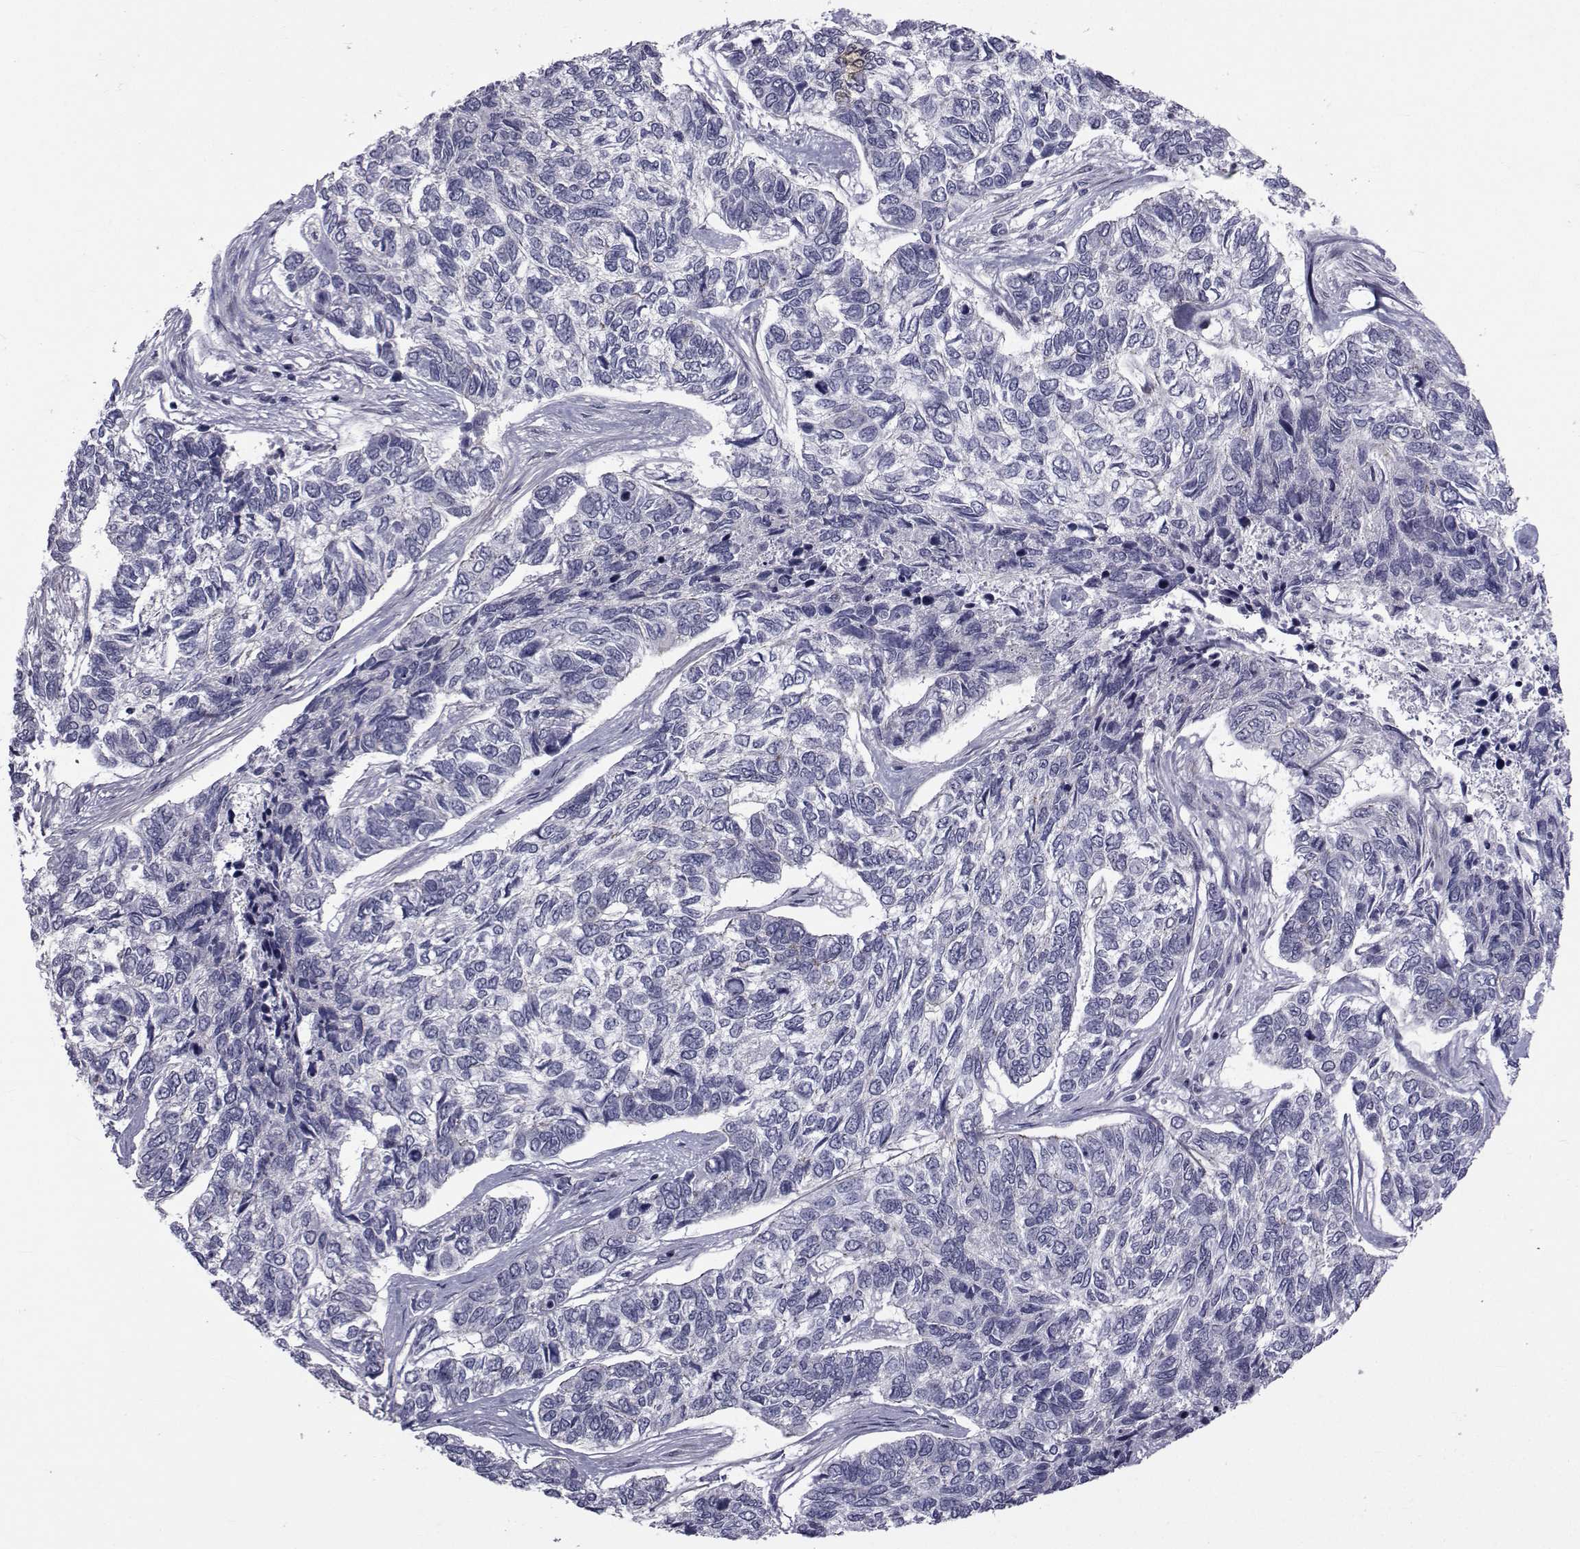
{"staining": {"intensity": "negative", "quantity": "none", "location": "none"}, "tissue": "skin cancer", "cell_type": "Tumor cells", "image_type": "cancer", "snomed": [{"axis": "morphology", "description": "Basal cell carcinoma"}, {"axis": "topography", "description": "Skin"}], "caption": "Tumor cells show no significant protein staining in skin cancer. (DAB immunohistochemistry visualized using brightfield microscopy, high magnification).", "gene": "SLC30A10", "patient": {"sex": "female", "age": 65}}